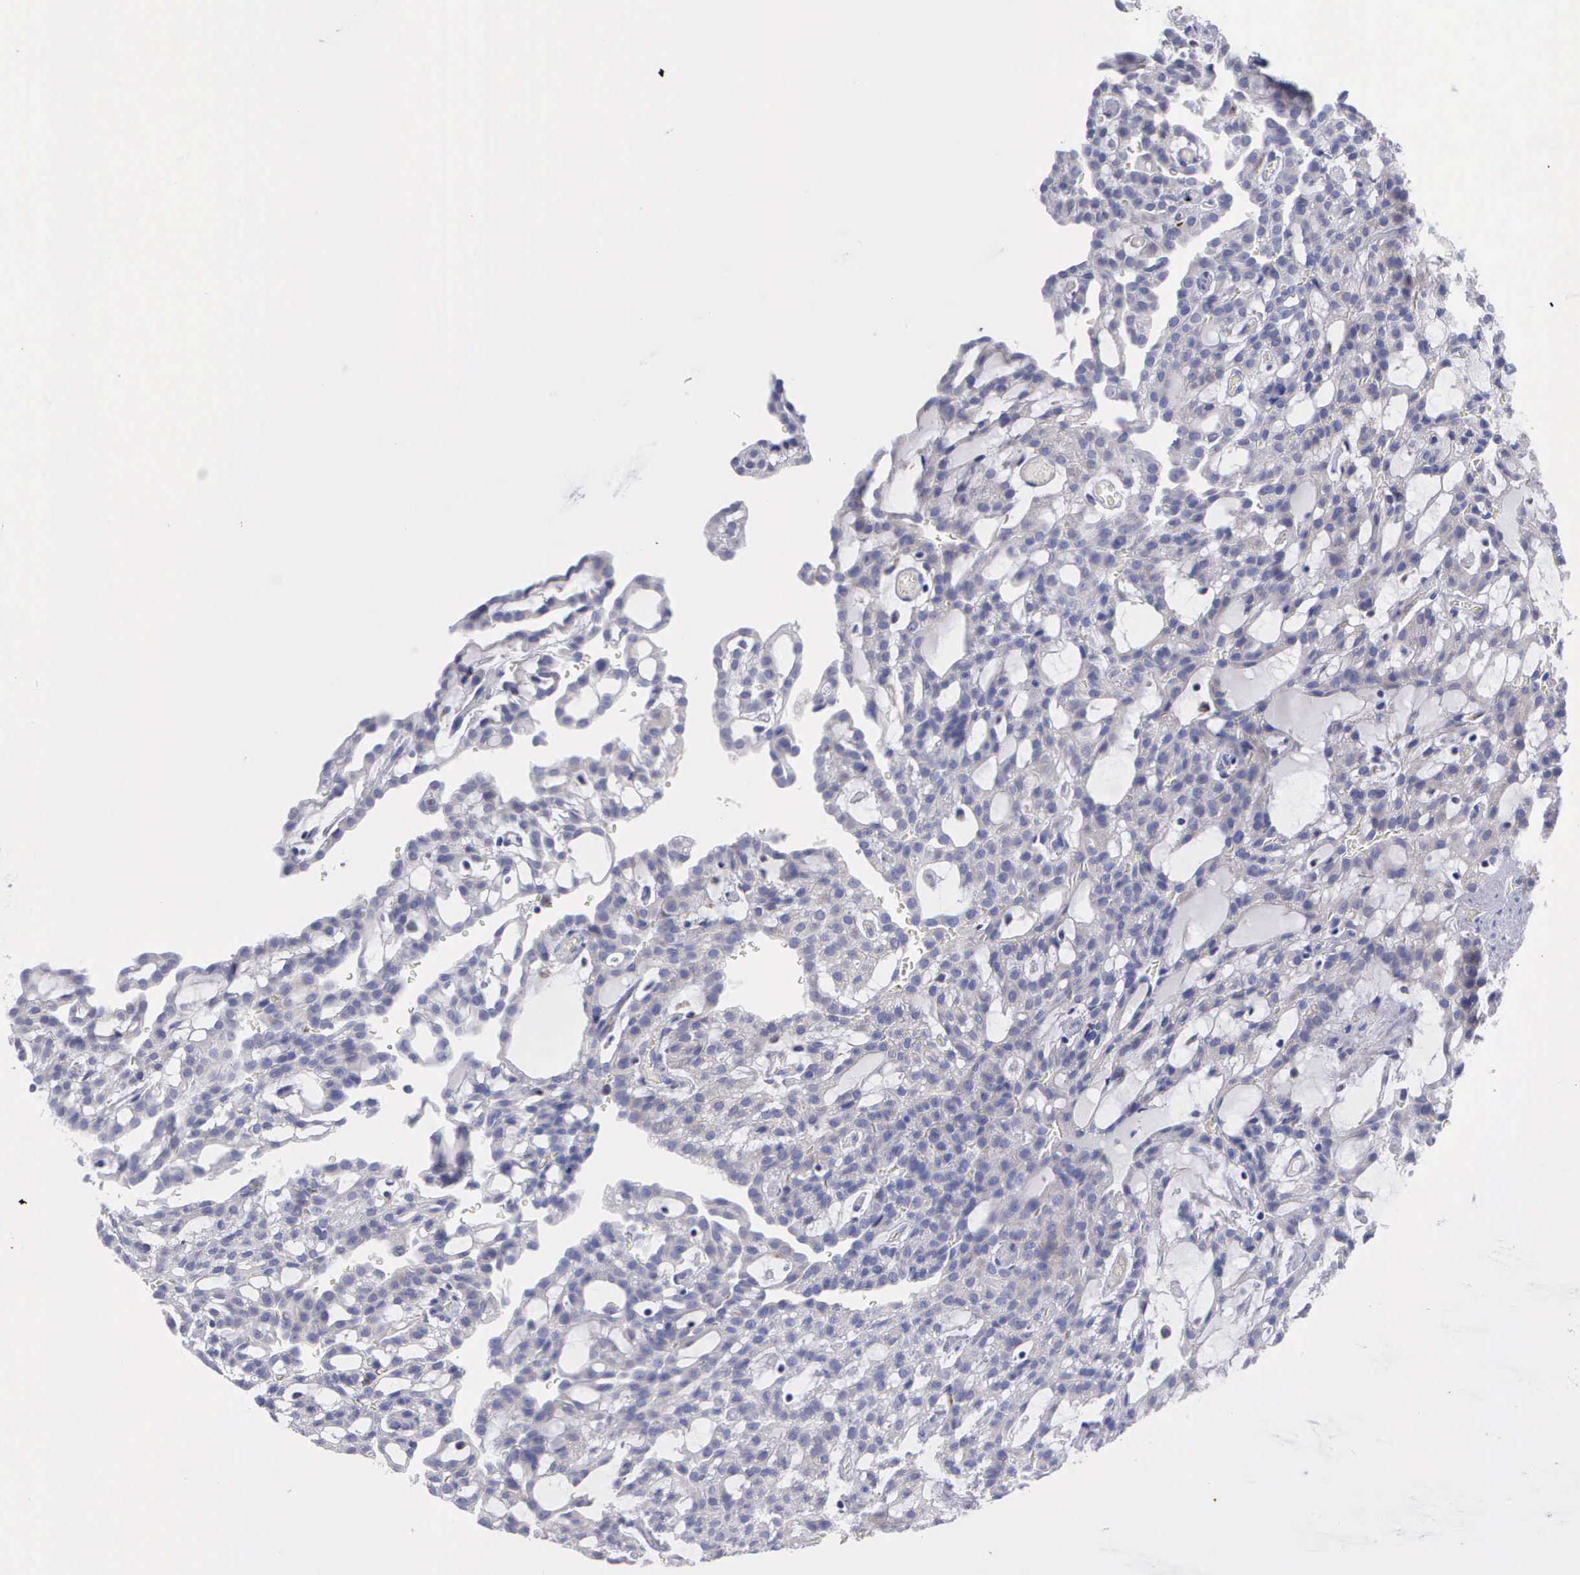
{"staining": {"intensity": "negative", "quantity": "none", "location": "none"}, "tissue": "renal cancer", "cell_type": "Tumor cells", "image_type": "cancer", "snomed": [{"axis": "morphology", "description": "Adenocarcinoma, NOS"}, {"axis": "topography", "description": "Kidney"}], "caption": "A histopathology image of adenocarcinoma (renal) stained for a protein shows no brown staining in tumor cells.", "gene": "TYRP1", "patient": {"sex": "male", "age": 63}}